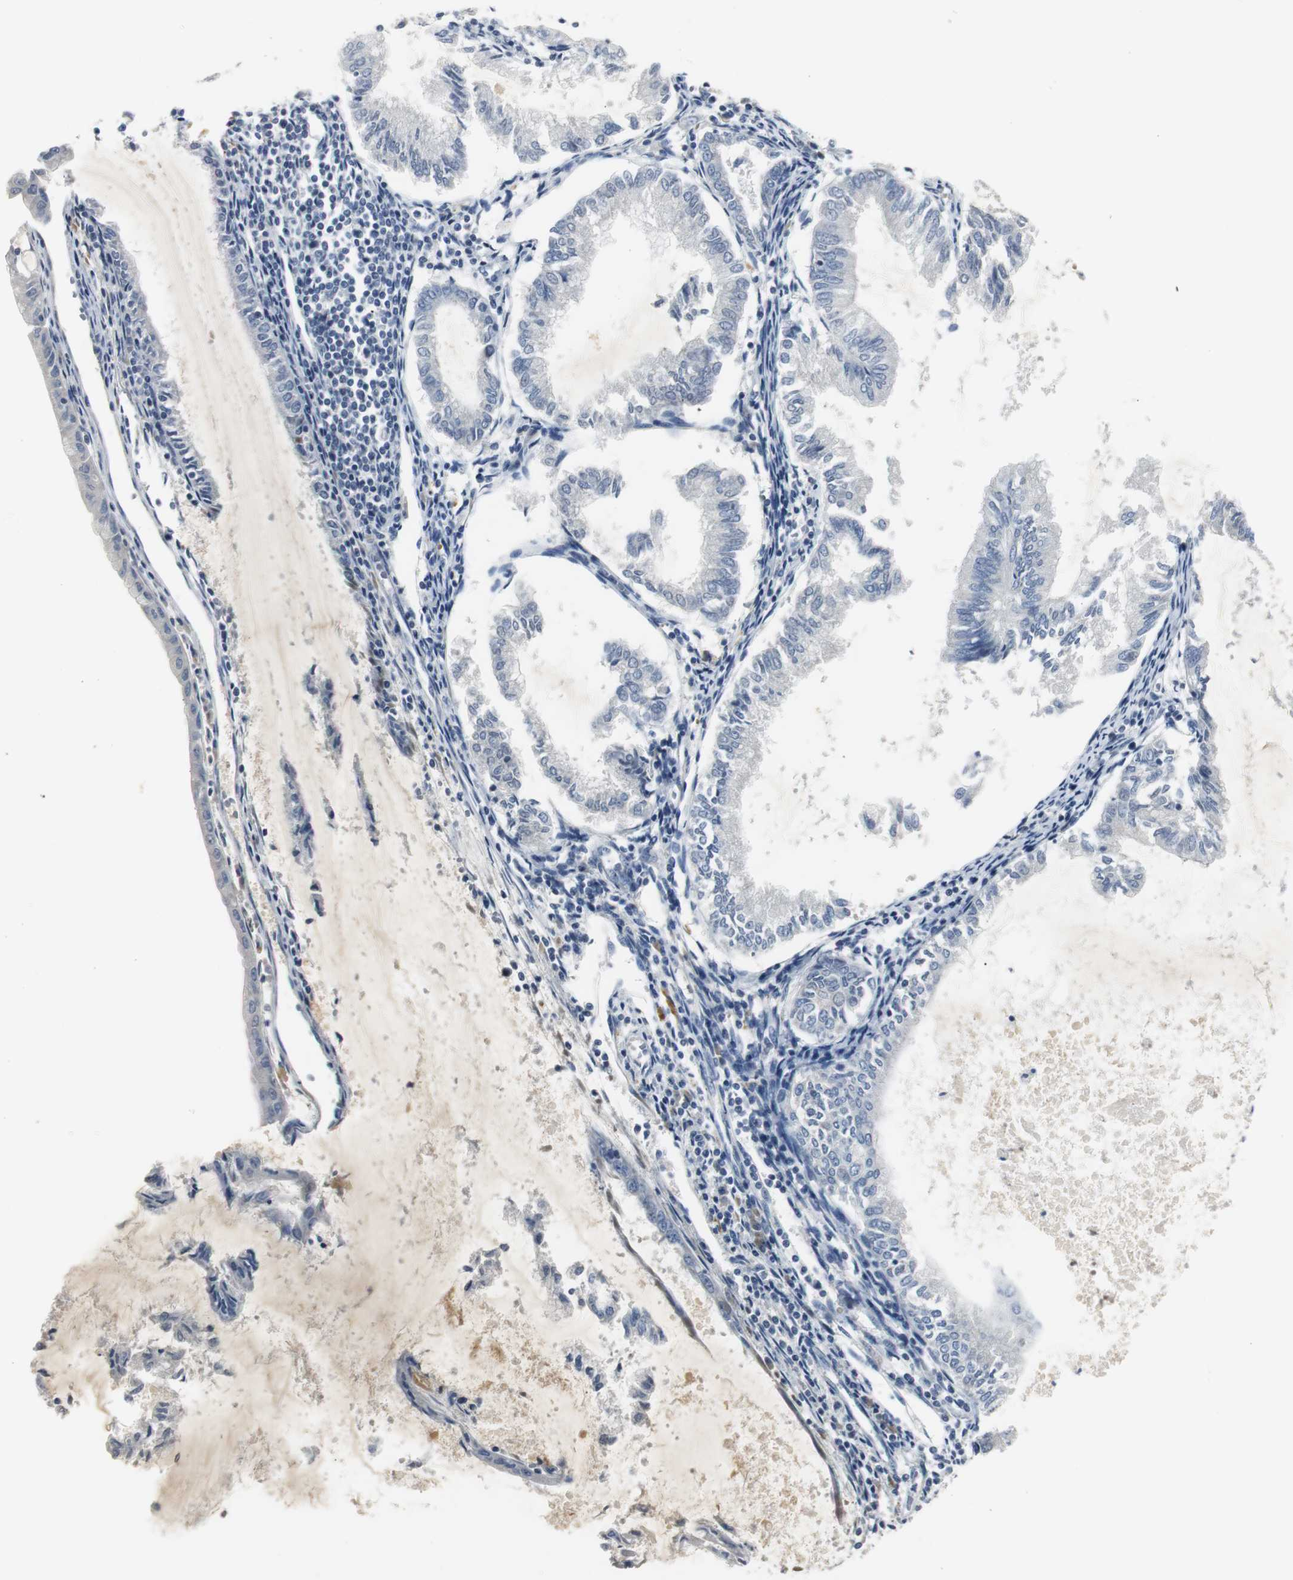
{"staining": {"intensity": "negative", "quantity": "none", "location": "none"}, "tissue": "endometrial cancer", "cell_type": "Tumor cells", "image_type": "cancer", "snomed": [{"axis": "morphology", "description": "Adenocarcinoma, NOS"}, {"axis": "topography", "description": "Endometrium"}], "caption": "The image reveals no staining of tumor cells in endometrial adenocarcinoma.", "gene": "SERPINF1", "patient": {"sex": "female", "age": 86}}